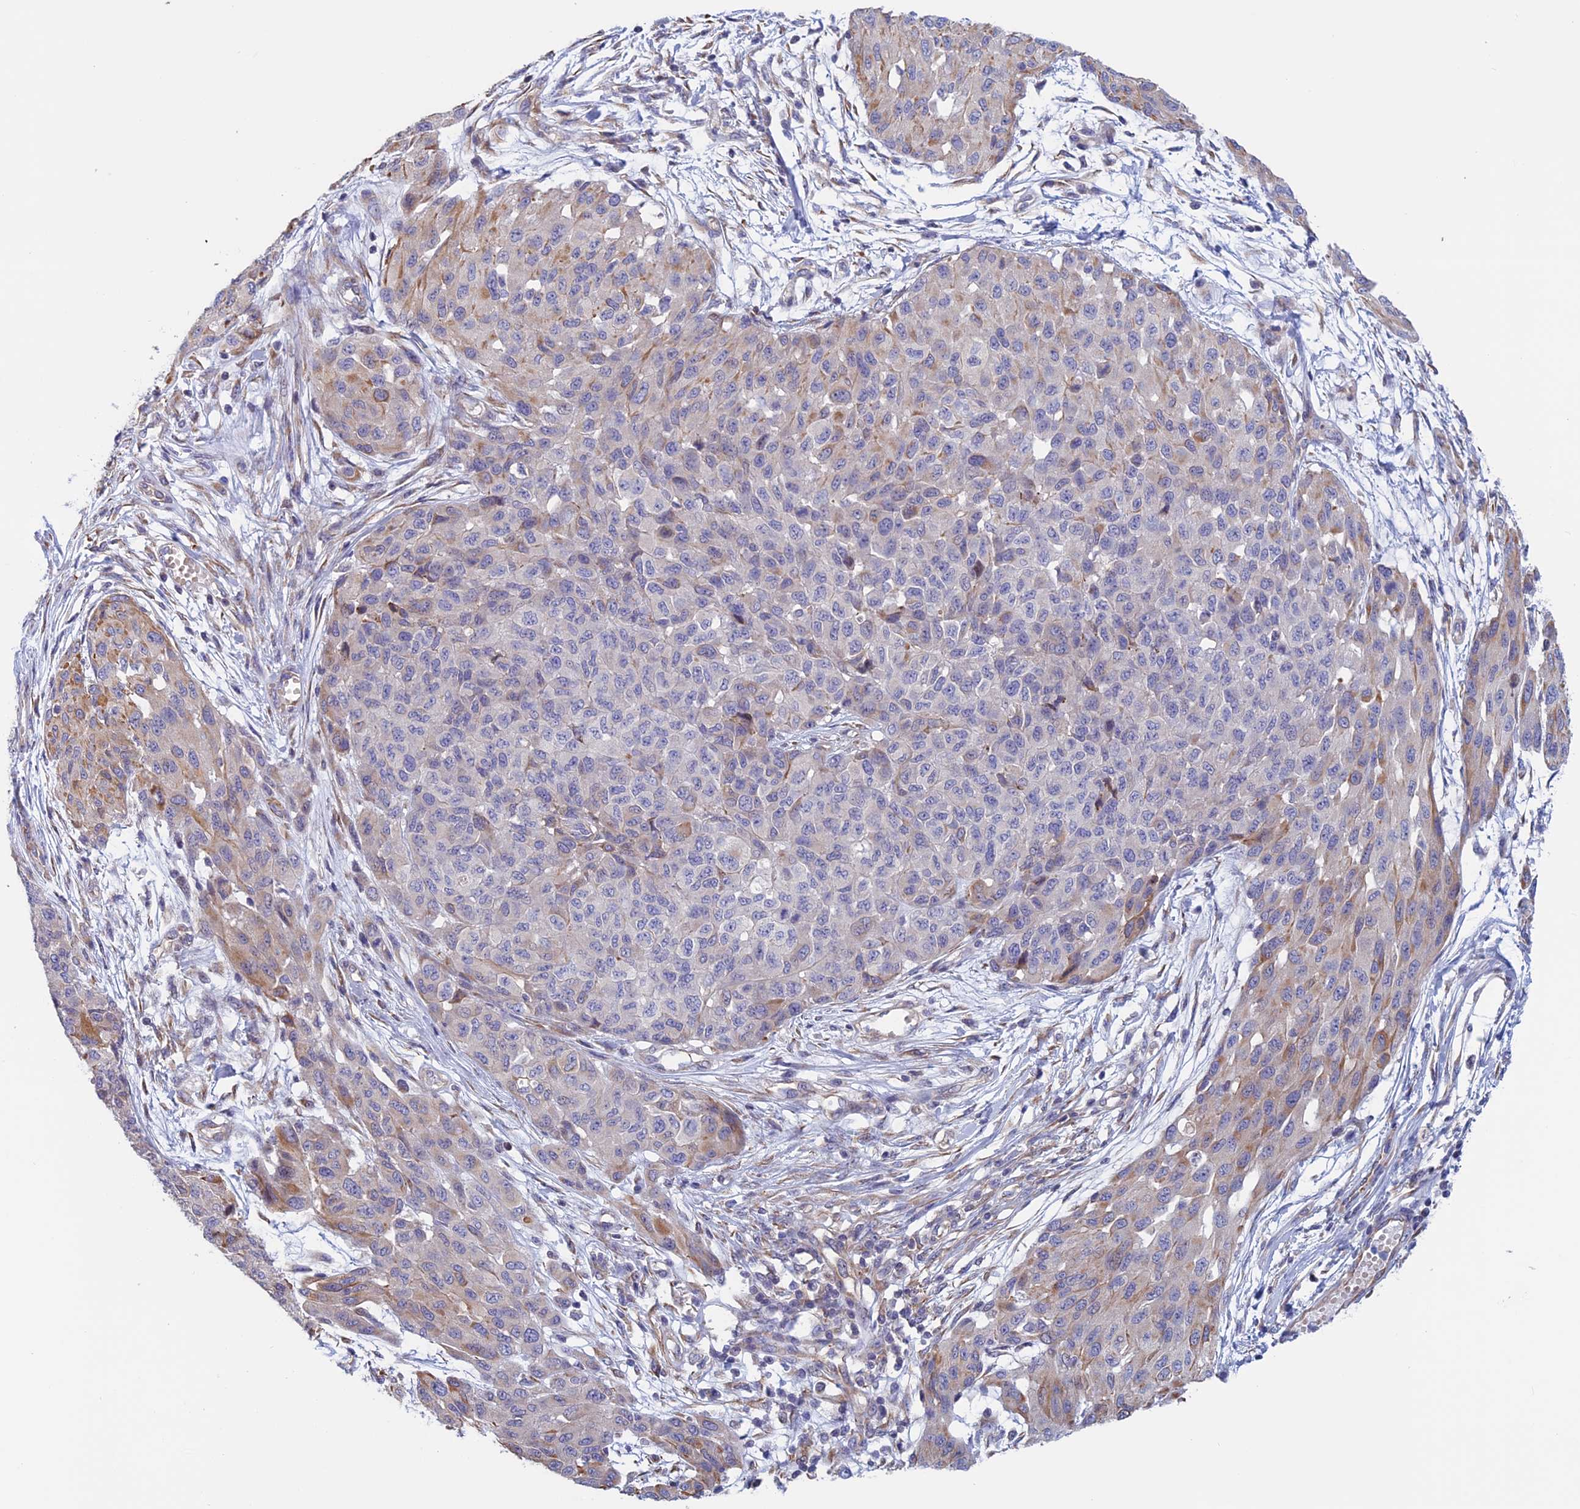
{"staining": {"intensity": "moderate", "quantity": "<25%", "location": "cytoplasmic/membranous"}, "tissue": "melanoma", "cell_type": "Tumor cells", "image_type": "cancer", "snomed": [{"axis": "morphology", "description": "Normal tissue, NOS"}, {"axis": "morphology", "description": "Malignant melanoma, NOS"}, {"axis": "topography", "description": "Skin"}], "caption": "Human melanoma stained with a brown dye exhibits moderate cytoplasmic/membranous positive positivity in approximately <25% of tumor cells.", "gene": "BCL2L10", "patient": {"sex": "male", "age": 62}}